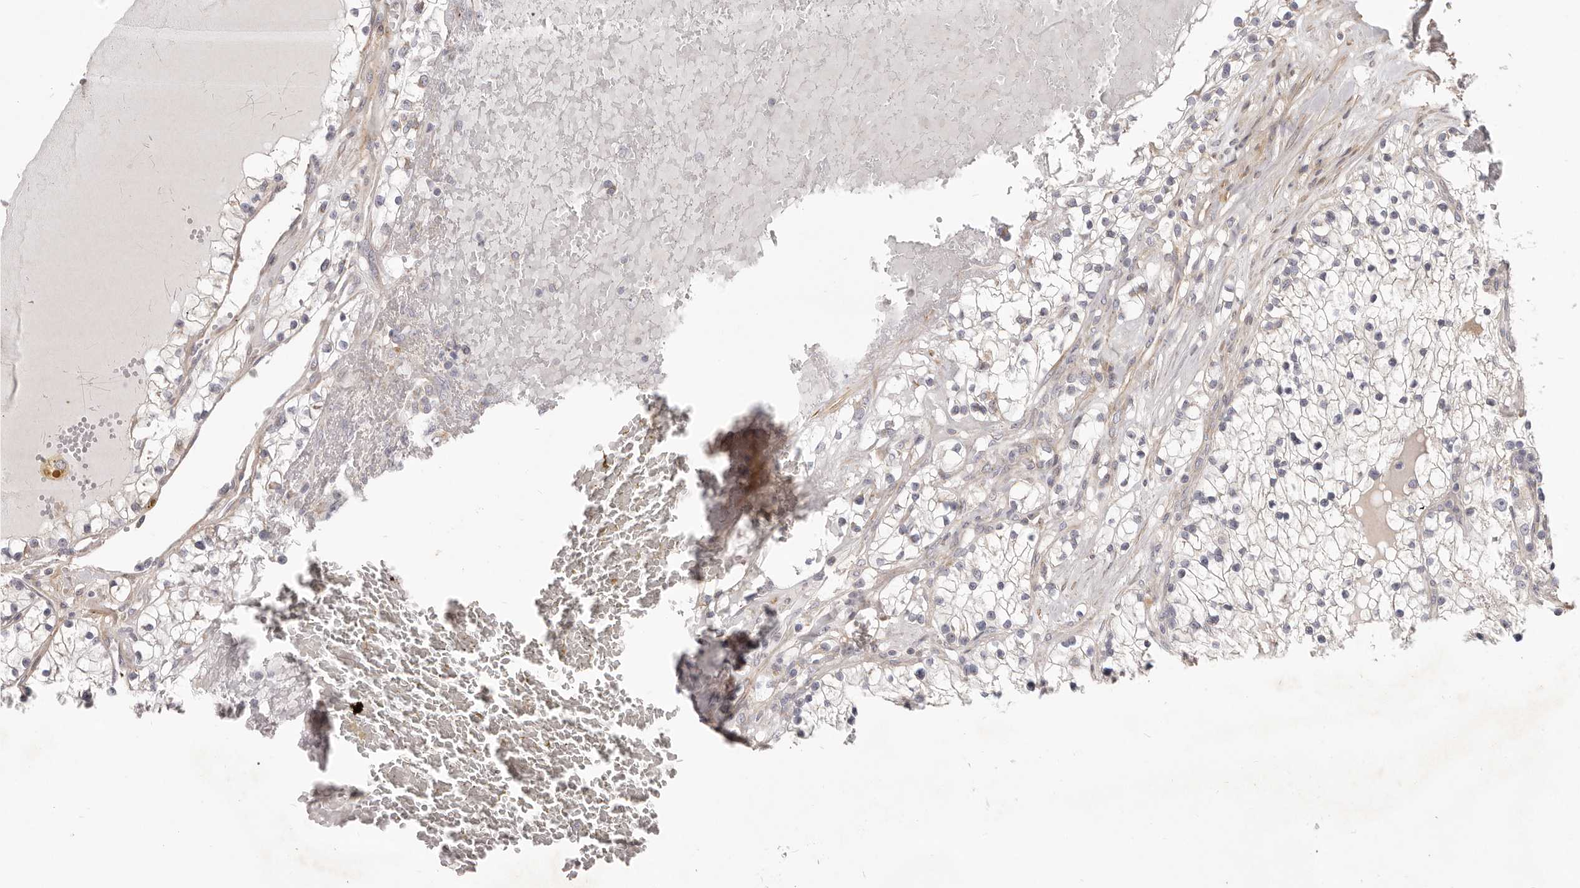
{"staining": {"intensity": "negative", "quantity": "none", "location": "none"}, "tissue": "renal cancer", "cell_type": "Tumor cells", "image_type": "cancer", "snomed": [{"axis": "morphology", "description": "Normal tissue, NOS"}, {"axis": "morphology", "description": "Adenocarcinoma, NOS"}, {"axis": "topography", "description": "Kidney"}], "caption": "A histopathology image of human renal cancer is negative for staining in tumor cells. Brightfield microscopy of immunohistochemistry (IHC) stained with DAB (3,3'-diaminobenzidine) (brown) and hematoxylin (blue), captured at high magnification.", "gene": "MRPS10", "patient": {"sex": "male", "age": 68}}